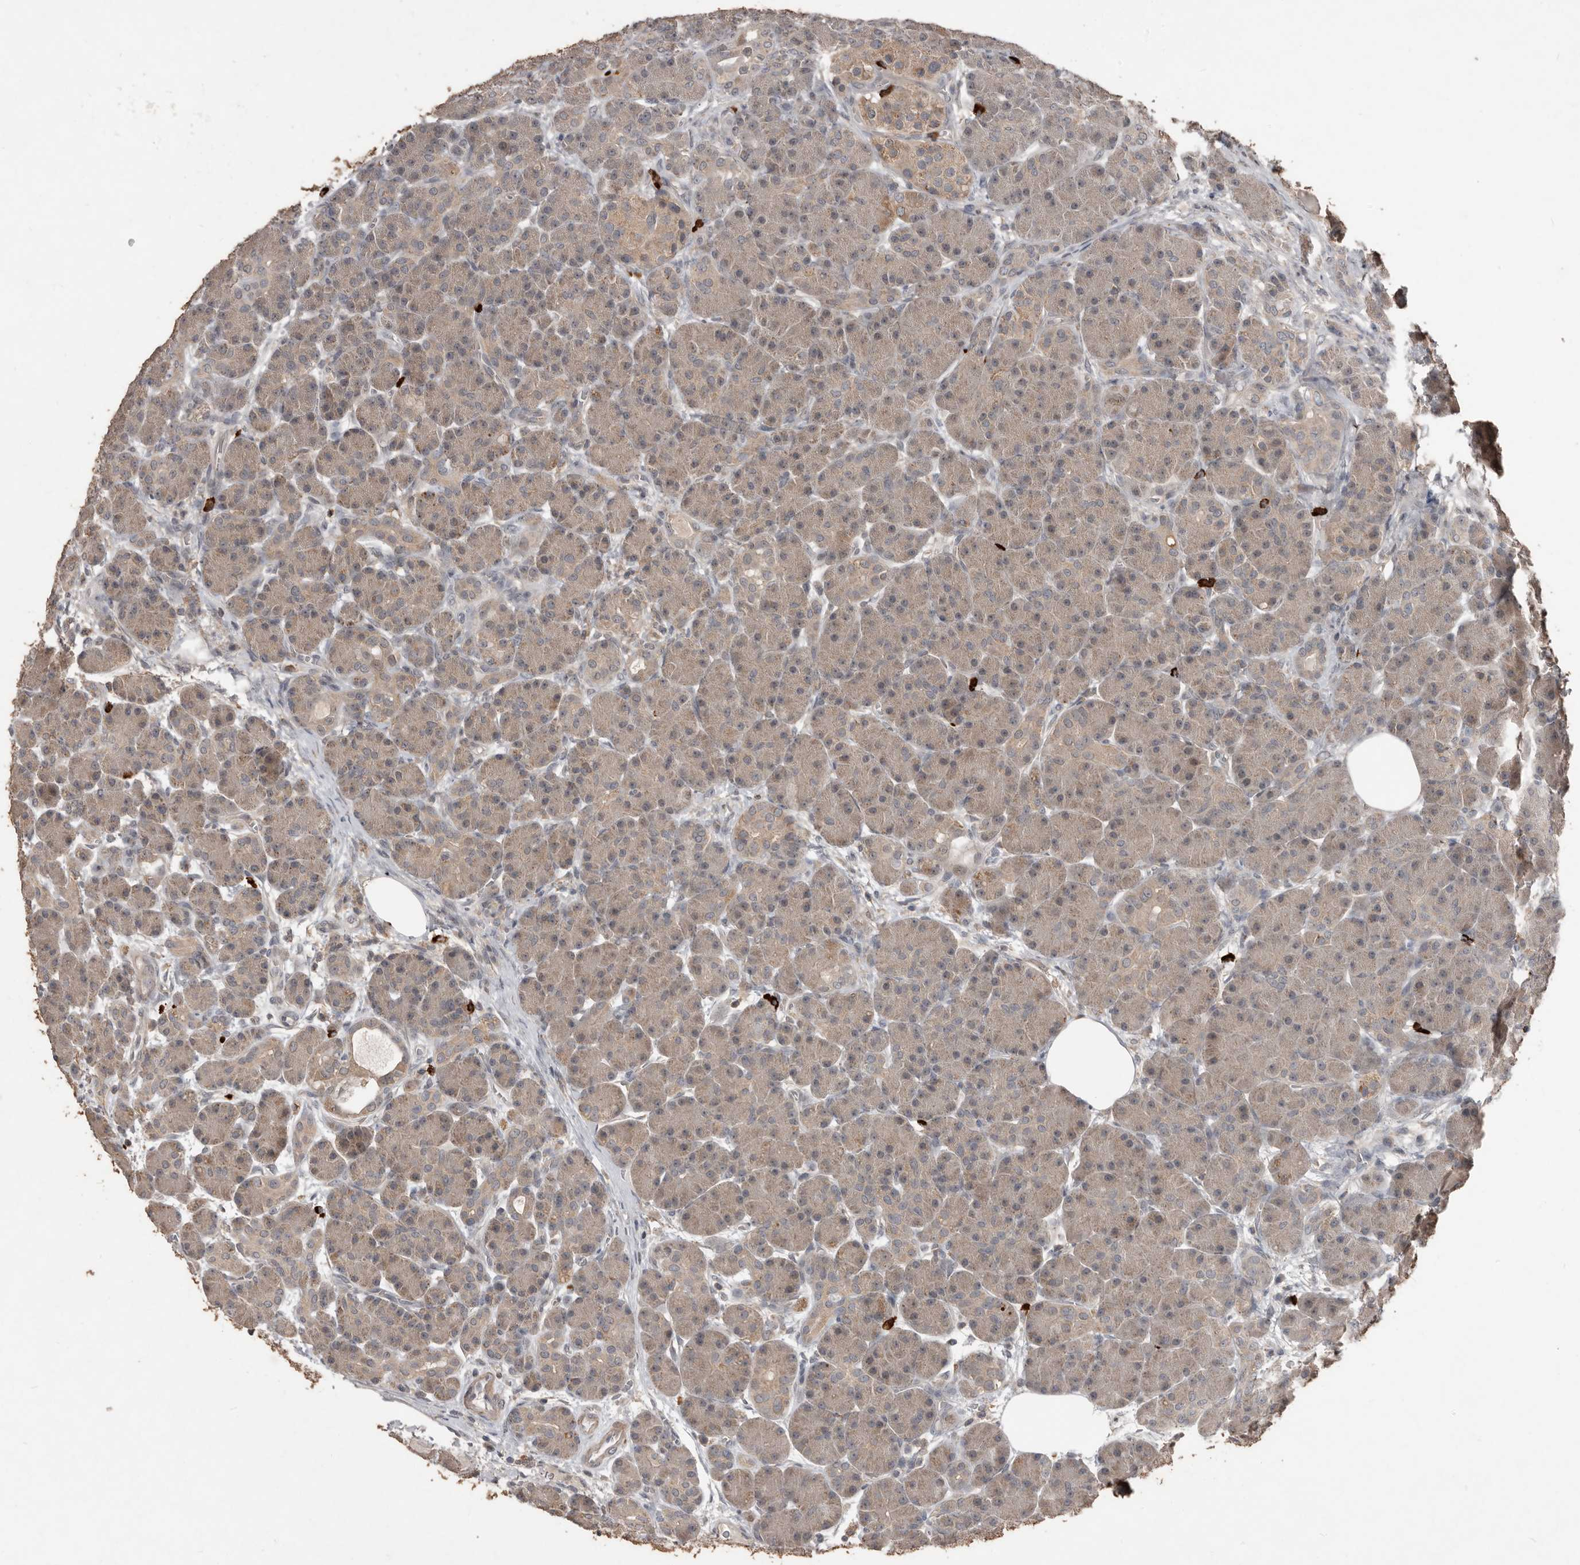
{"staining": {"intensity": "weak", "quantity": ">75%", "location": "cytoplasmic/membranous"}, "tissue": "pancreas", "cell_type": "Exocrine glandular cells", "image_type": "normal", "snomed": [{"axis": "morphology", "description": "Normal tissue, NOS"}, {"axis": "topography", "description": "Pancreas"}], "caption": "Protein expression analysis of benign pancreas demonstrates weak cytoplasmic/membranous expression in approximately >75% of exocrine glandular cells. The protein of interest is stained brown, and the nuclei are stained in blue (DAB IHC with brightfield microscopy, high magnification).", "gene": "BAMBI", "patient": {"sex": "male", "age": 63}}